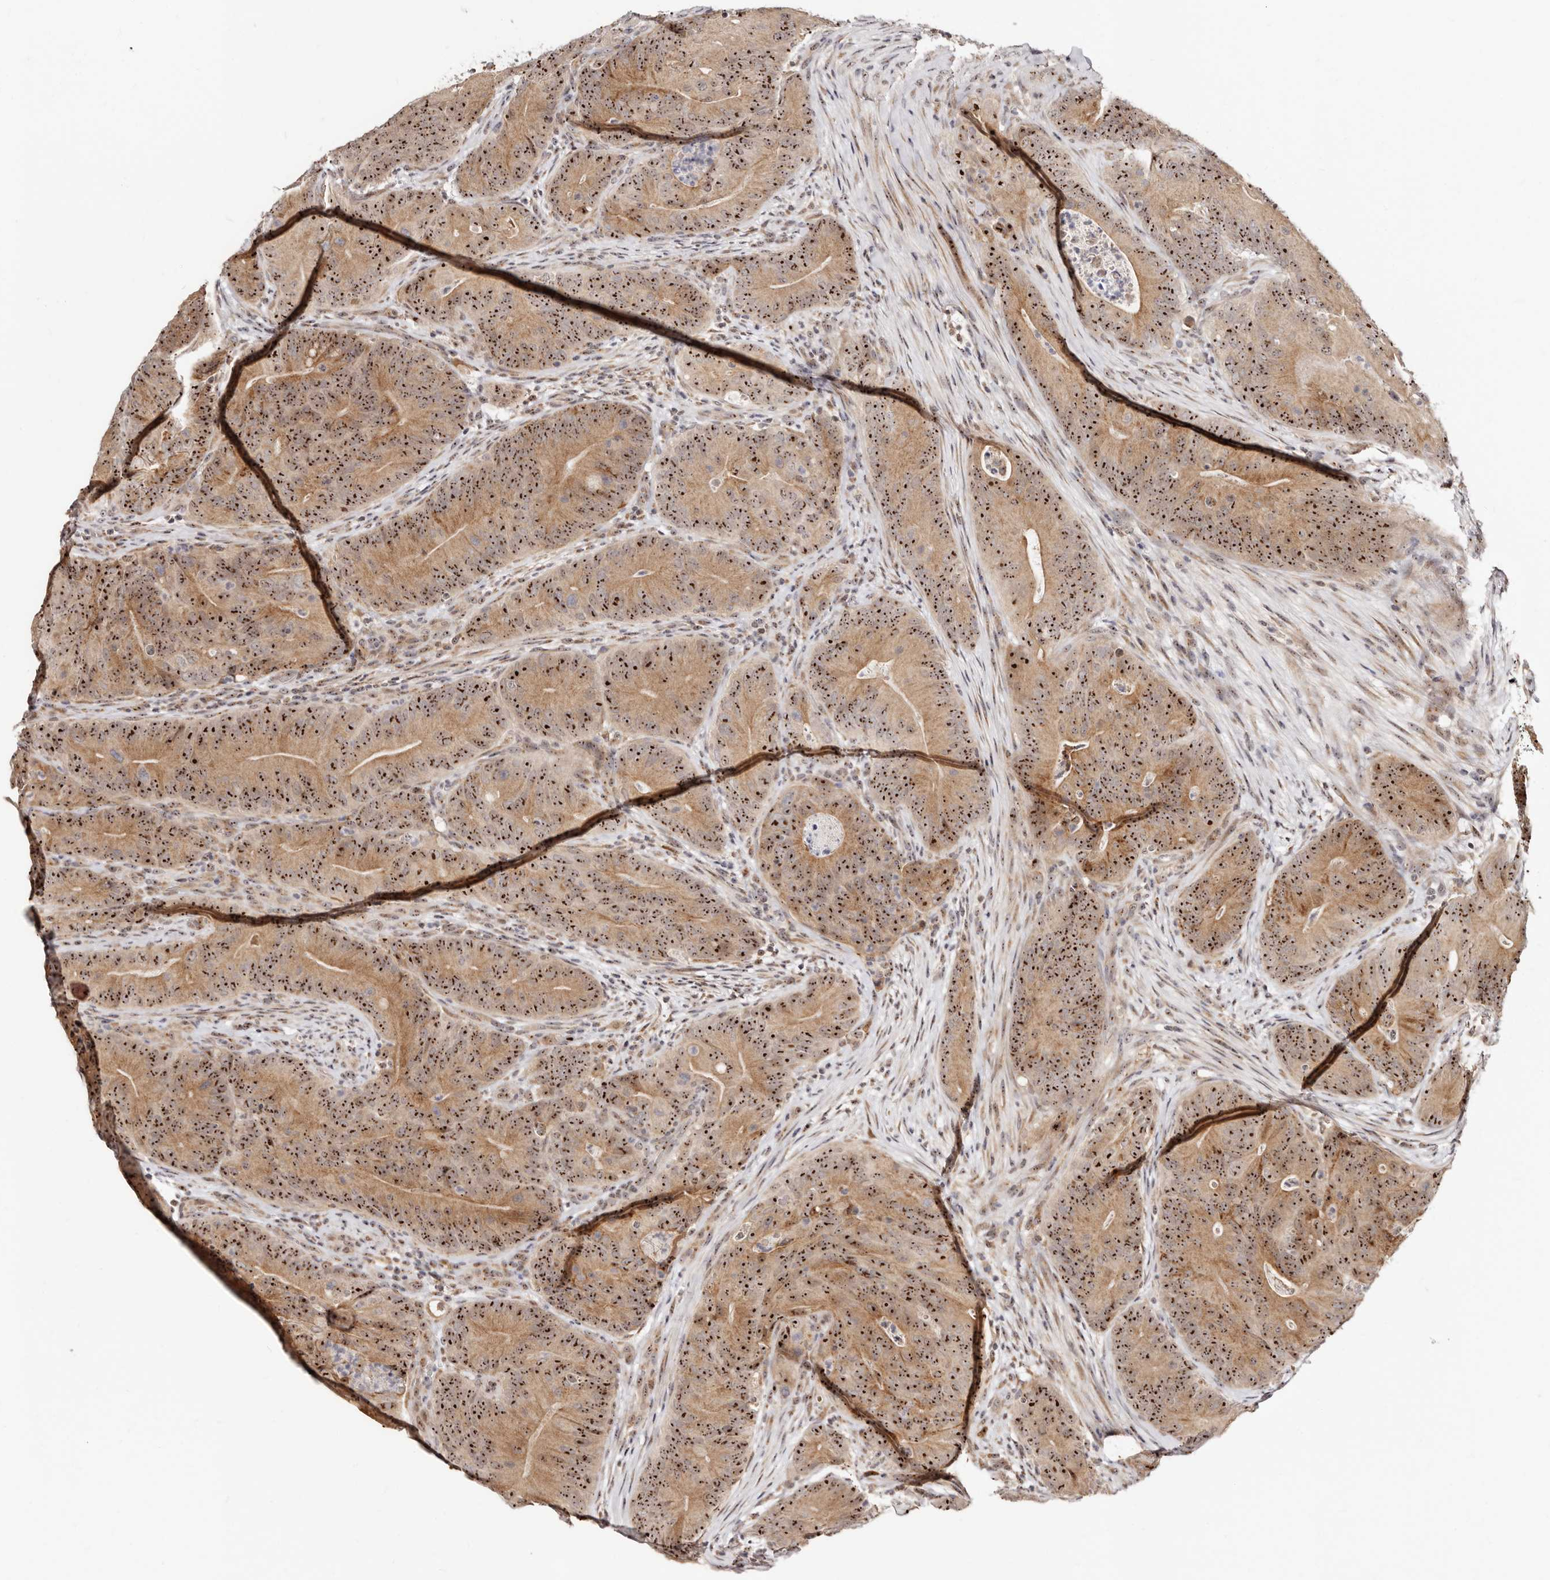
{"staining": {"intensity": "strong", "quantity": ">75%", "location": "cytoplasmic/membranous,nuclear"}, "tissue": "colorectal cancer", "cell_type": "Tumor cells", "image_type": "cancer", "snomed": [{"axis": "morphology", "description": "Normal tissue, NOS"}, {"axis": "topography", "description": "Colon"}], "caption": "Immunohistochemistry photomicrograph of neoplastic tissue: human colorectal cancer stained using immunohistochemistry demonstrates high levels of strong protein expression localized specifically in the cytoplasmic/membranous and nuclear of tumor cells, appearing as a cytoplasmic/membranous and nuclear brown color.", "gene": "APOL6", "patient": {"sex": "female", "age": 82}}